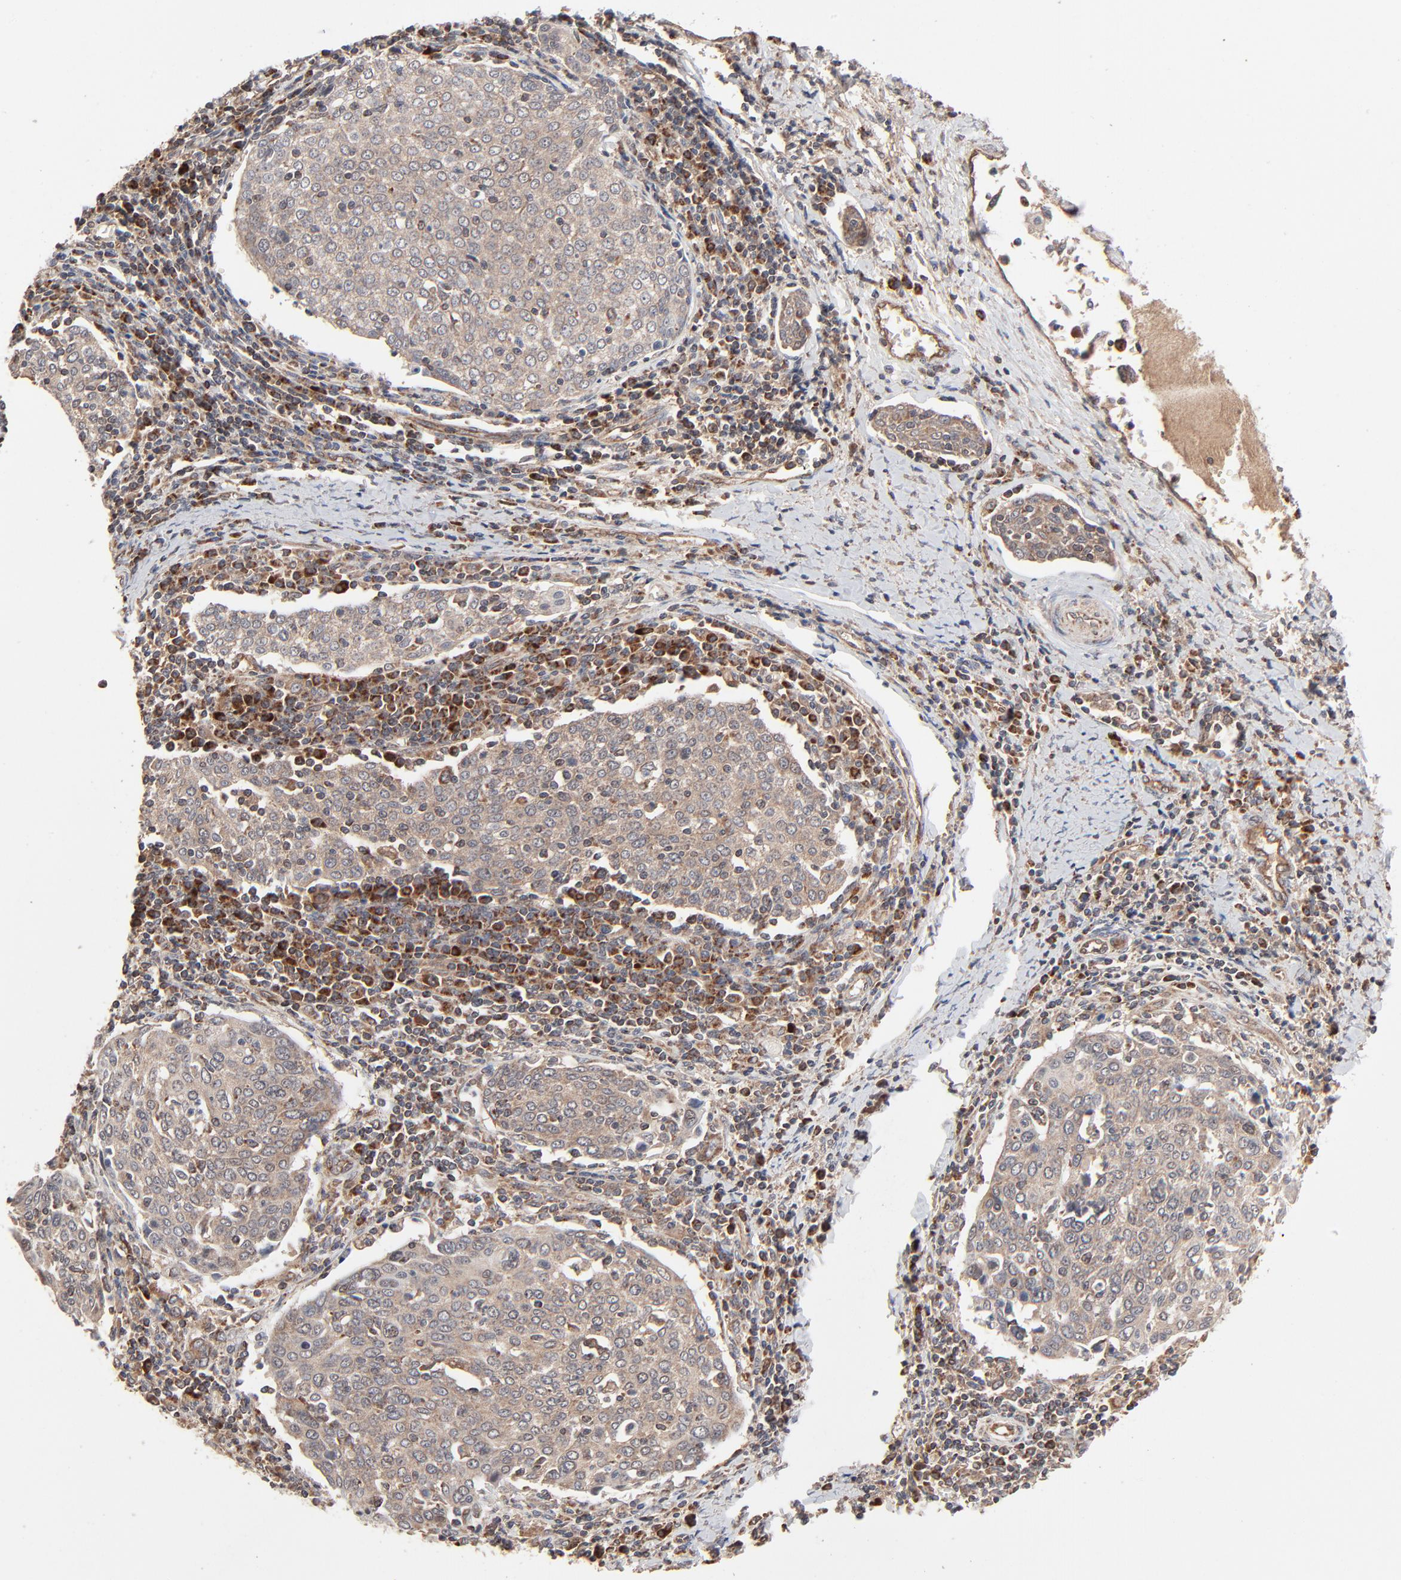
{"staining": {"intensity": "moderate", "quantity": ">75%", "location": "cytoplasmic/membranous"}, "tissue": "cervical cancer", "cell_type": "Tumor cells", "image_type": "cancer", "snomed": [{"axis": "morphology", "description": "Squamous cell carcinoma, NOS"}, {"axis": "topography", "description": "Cervix"}], "caption": "Immunohistochemical staining of human squamous cell carcinoma (cervical) reveals medium levels of moderate cytoplasmic/membranous protein positivity in about >75% of tumor cells.", "gene": "ABLIM3", "patient": {"sex": "female", "age": 40}}